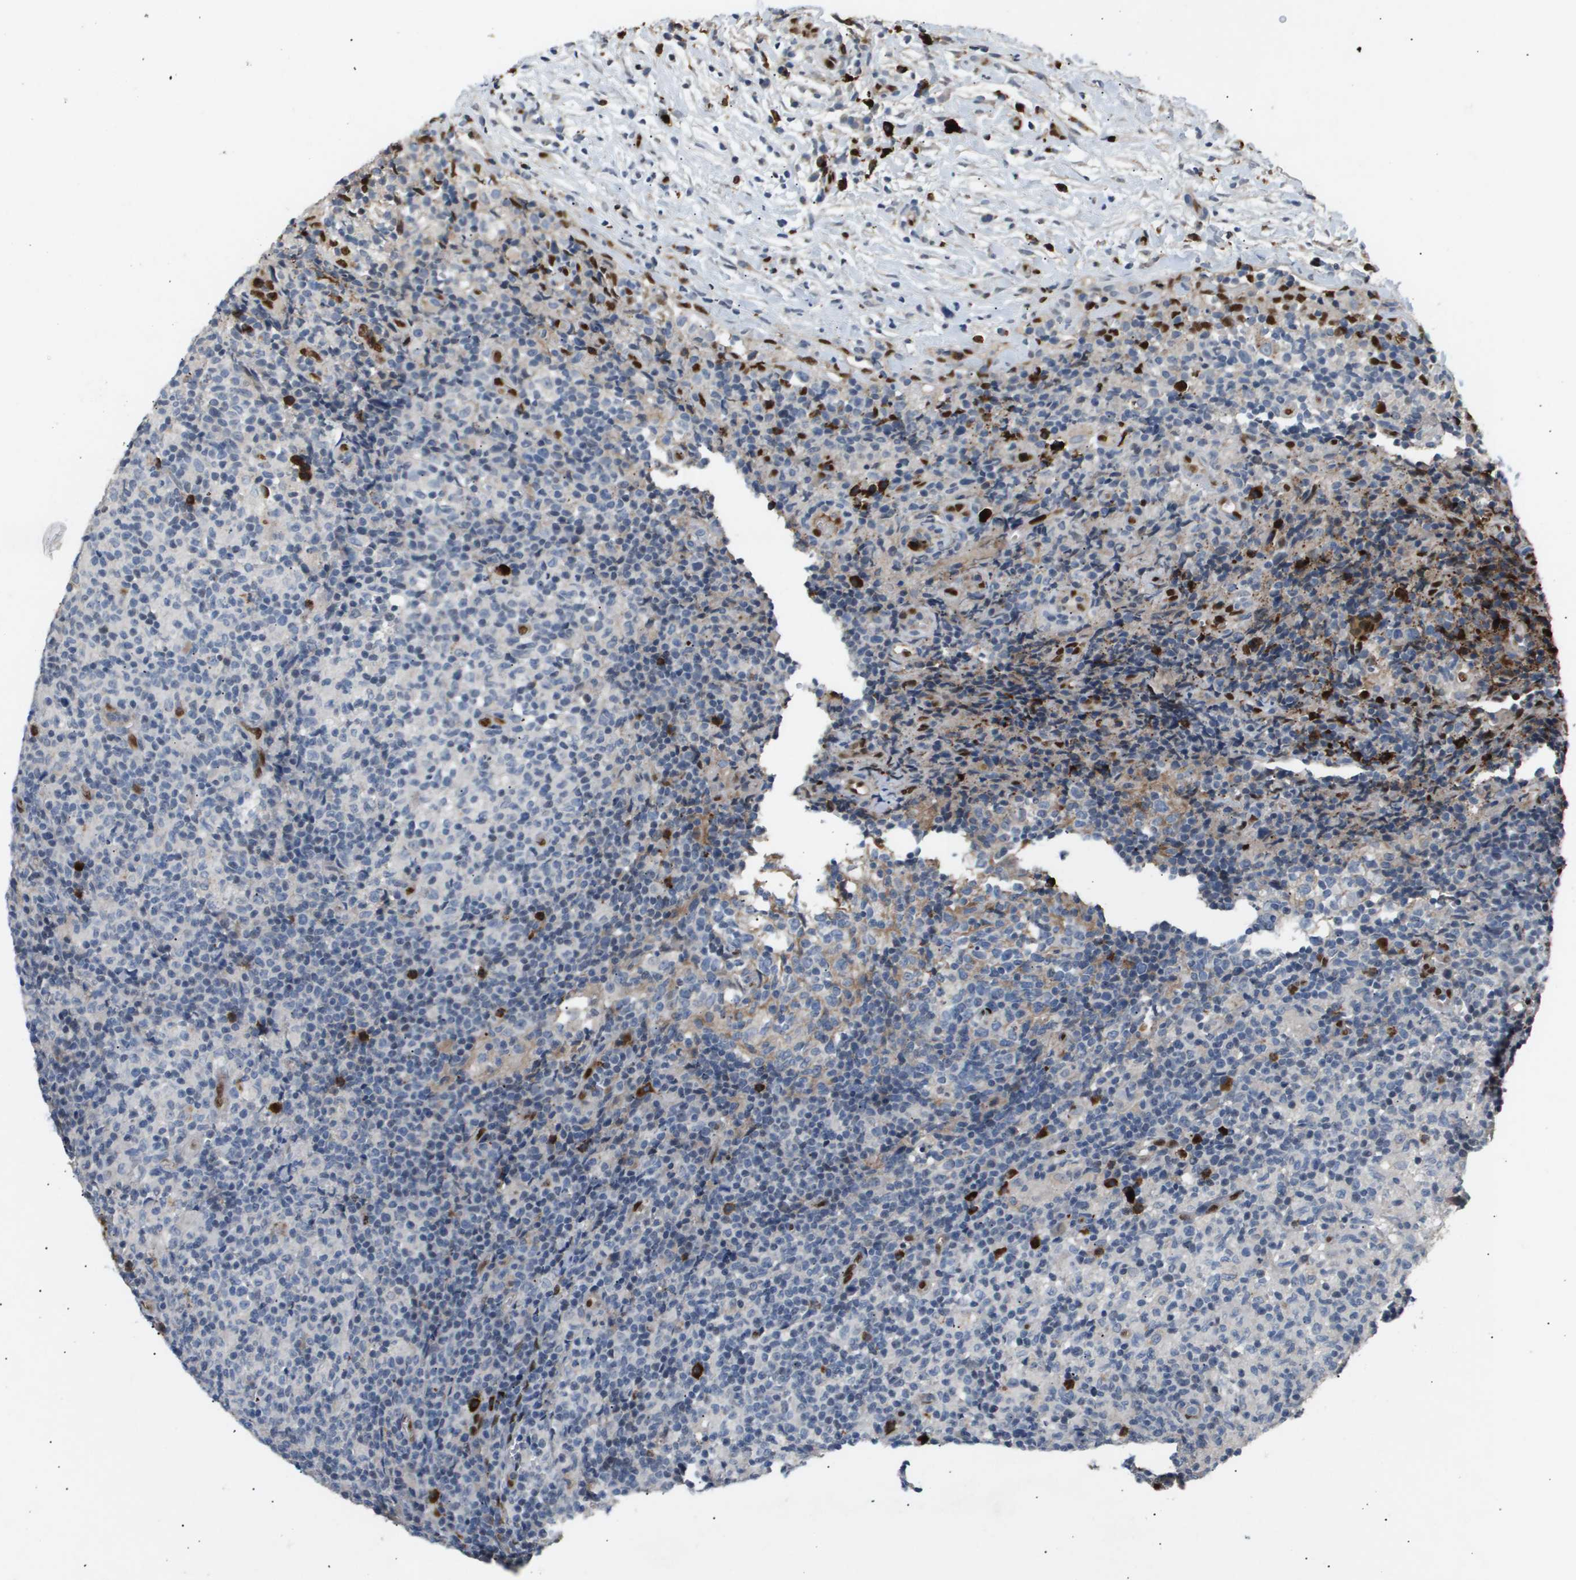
{"staining": {"intensity": "weak", "quantity": "<25%", "location": "cytoplasmic/membranous"}, "tissue": "lymph node", "cell_type": "Germinal center cells", "image_type": "normal", "snomed": [{"axis": "morphology", "description": "Normal tissue, NOS"}, {"axis": "morphology", "description": "Inflammation, NOS"}, {"axis": "topography", "description": "Lymph node"}], "caption": "DAB (3,3'-diaminobenzidine) immunohistochemical staining of benign human lymph node demonstrates no significant staining in germinal center cells. (Stains: DAB immunohistochemistry (IHC) with hematoxylin counter stain, Microscopy: brightfield microscopy at high magnification).", "gene": "ERG", "patient": {"sex": "male", "age": 55}}